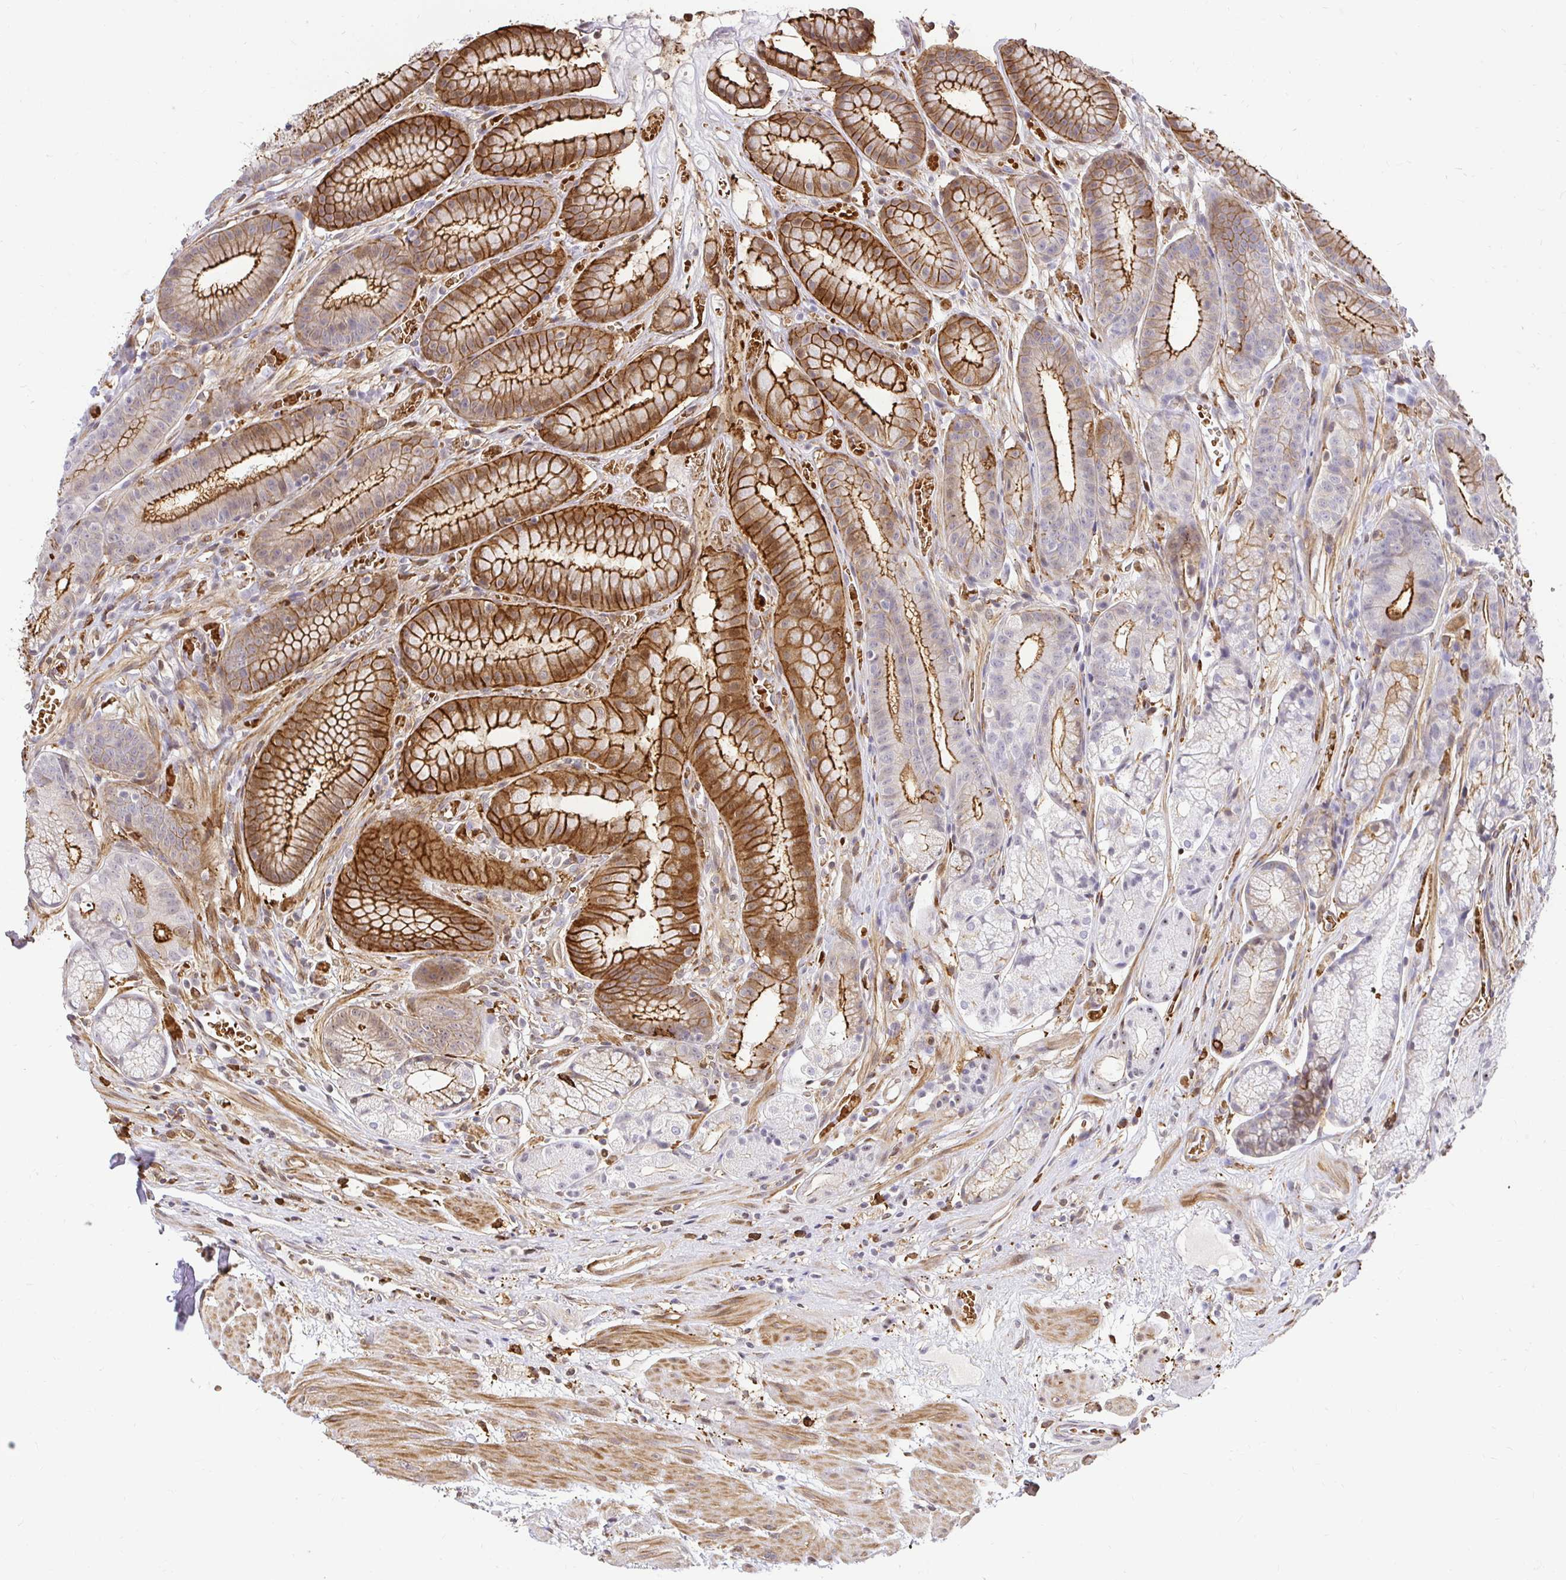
{"staining": {"intensity": "strong", "quantity": "25%-75%", "location": "cytoplasmic/membranous"}, "tissue": "stomach", "cell_type": "Glandular cells", "image_type": "normal", "snomed": [{"axis": "morphology", "description": "Normal tissue, NOS"}, {"axis": "topography", "description": "Smooth muscle"}, {"axis": "topography", "description": "Stomach"}], "caption": "A brown stain highlights strong cytoplasmic/membranous positivity of a protein in glandular cells of benign stomach. The protein is shown in brown color, while the nuclei are stained blue.", "gene": "GSN", "patient": {"sex": "male", "age": 70}}